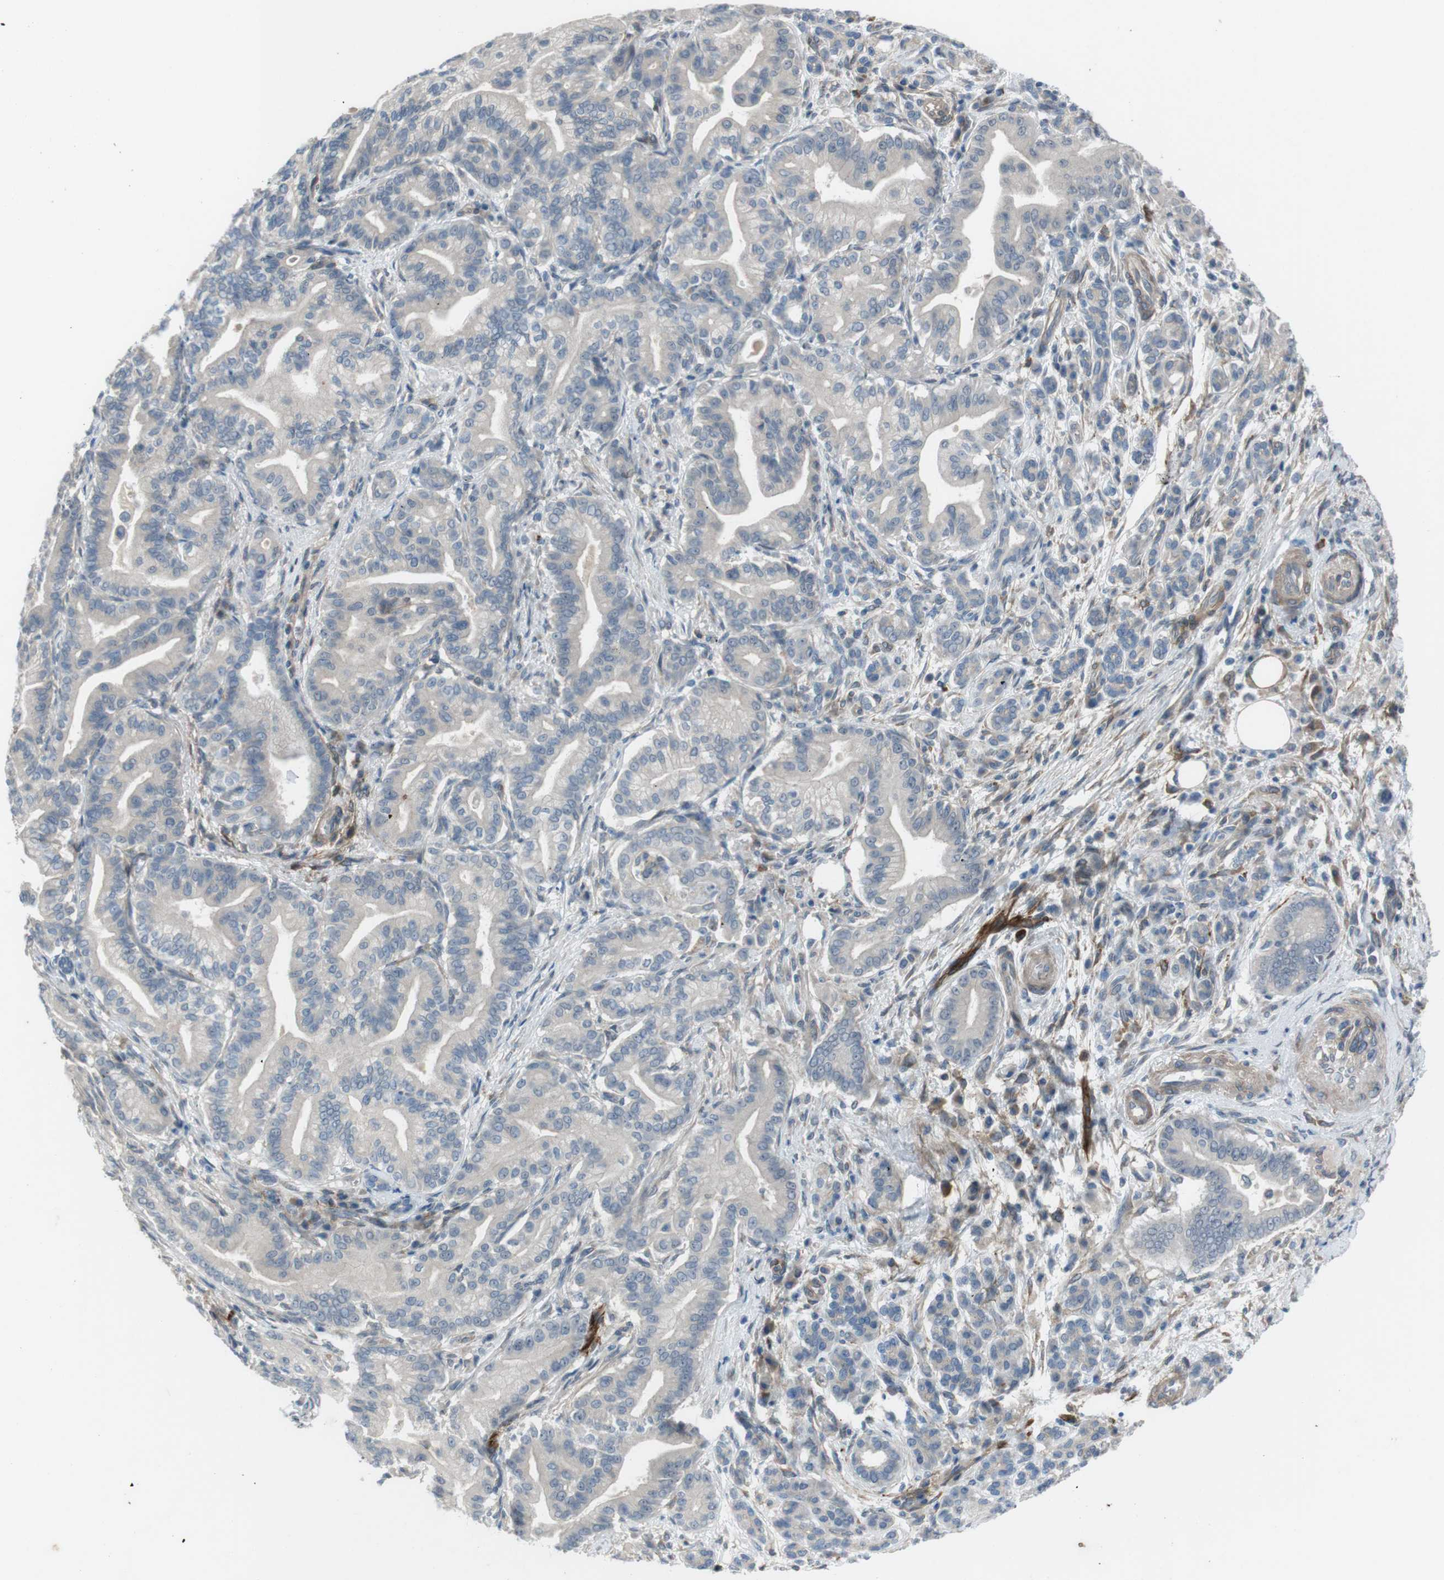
{"staining": {"intensity": "weak", "quantity": "<25%", "location": "cytoplasmic/membranous"}, "tissue": "pancreatic cancer", "cell_type": "Tumor cells", "image_type": "cancer", "snomed": [{"axis": "morphology", "description": "Normal tissue, NOS"}, {"axis": "morphology", "description": "Adenocarcinoma, NOS"}, {"axis": "topography", "description": "Pancreas"}], "caption": "IHC of pancreatic adenocarcinoma displays no staining in tumor cells.", "gene": "ANK2", "patient": {"sex": "male", "age": 63}}